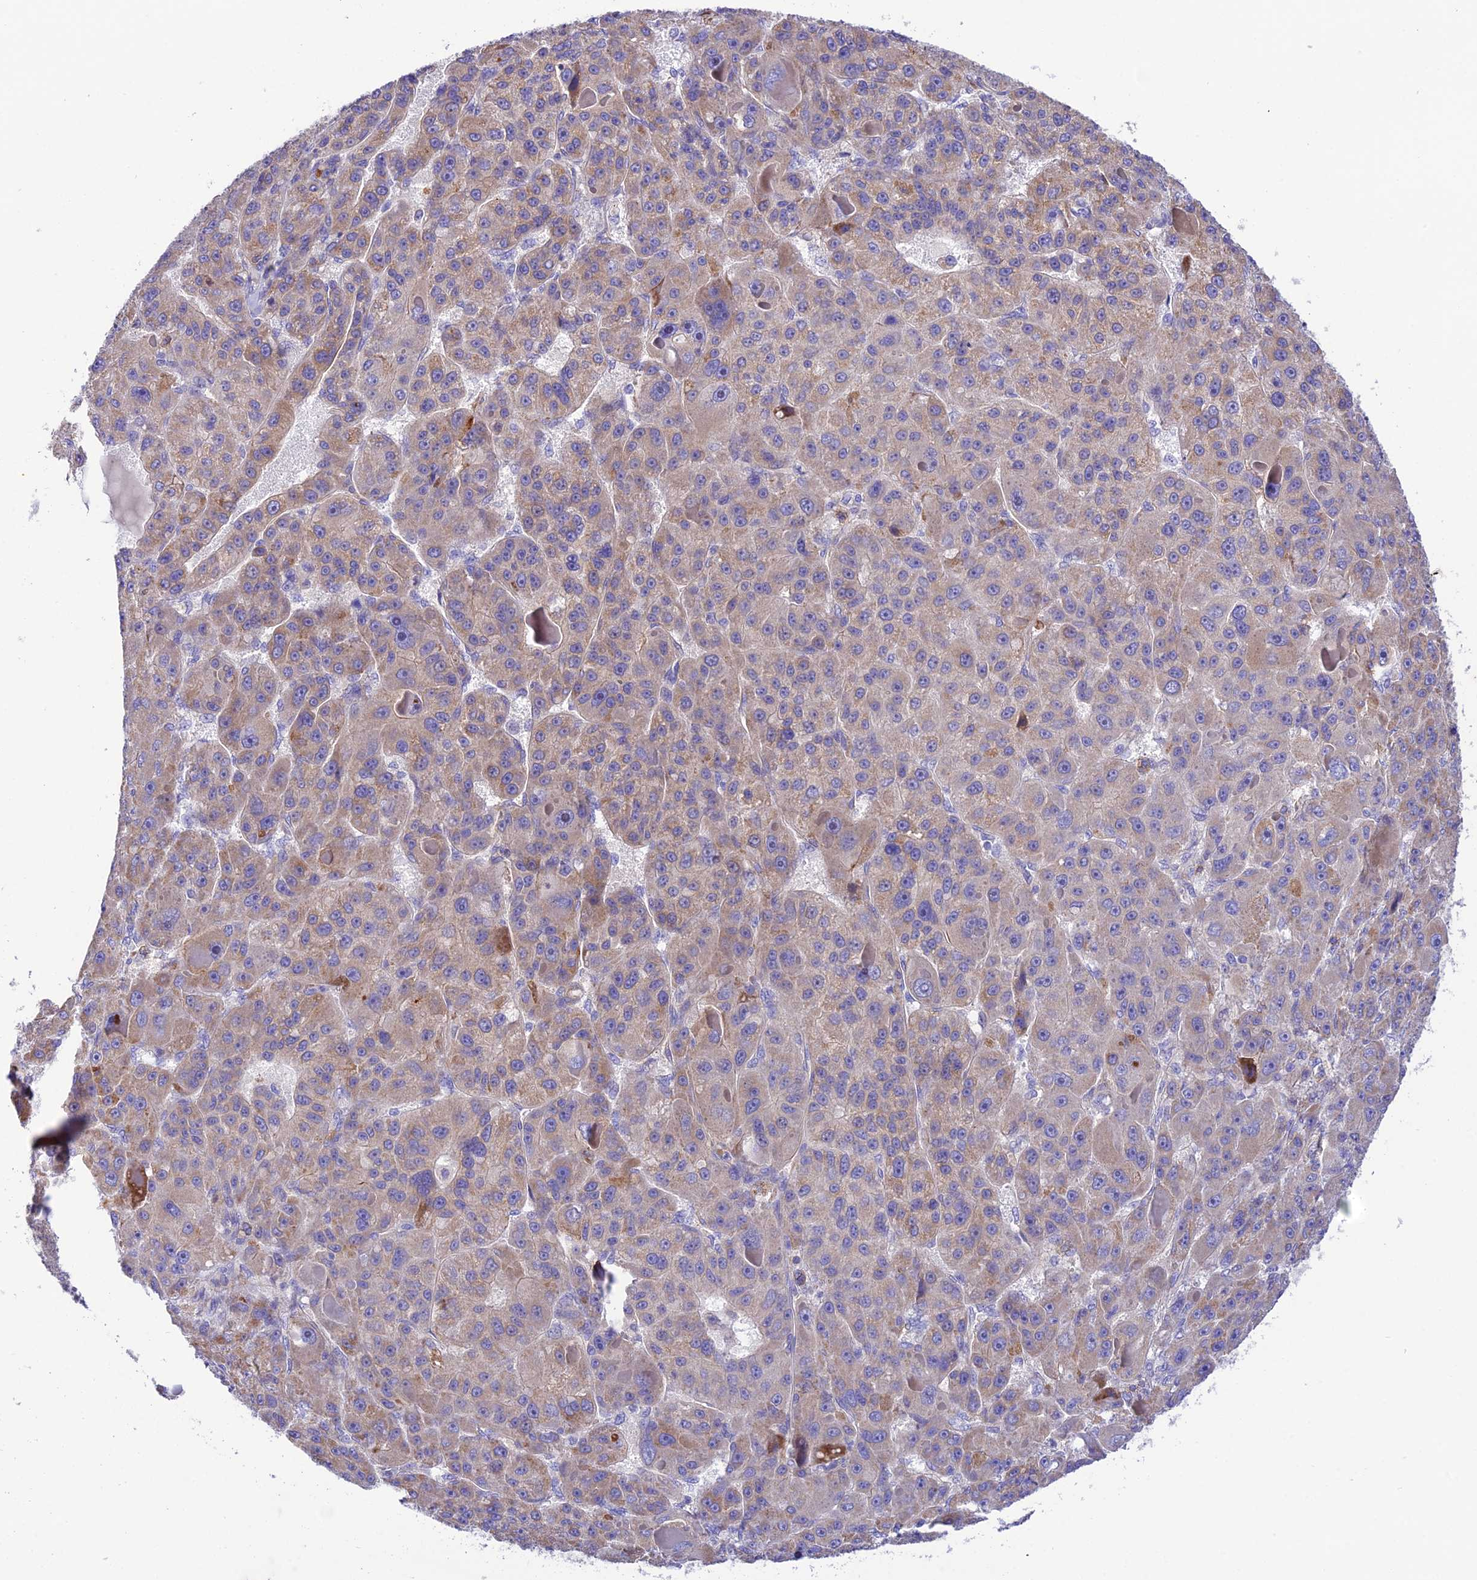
{"staining": {"intensity": "moderate", "quantity": "25%-75%", "location": "cytoplasmic/membranous"}, "tissue": "liver cancer", "cell_type": "Tumor cells", "image_type": "cancer", "snomed": [{"axis": "morphology", "description": "Carcinoma, Hepatocellular, NOS"}, {"axis": "topography", "description": "Liver"}], "caption": "This photomicrograph shows immunohistochemistry staining of human liver hepatocellular carcinoma, with medium moderate cytoplasmic/membranous staining in about 25%-75% of tumor cells.", "gene": "TRIM43B", "patient": {"sex": "male", "age": 76}}